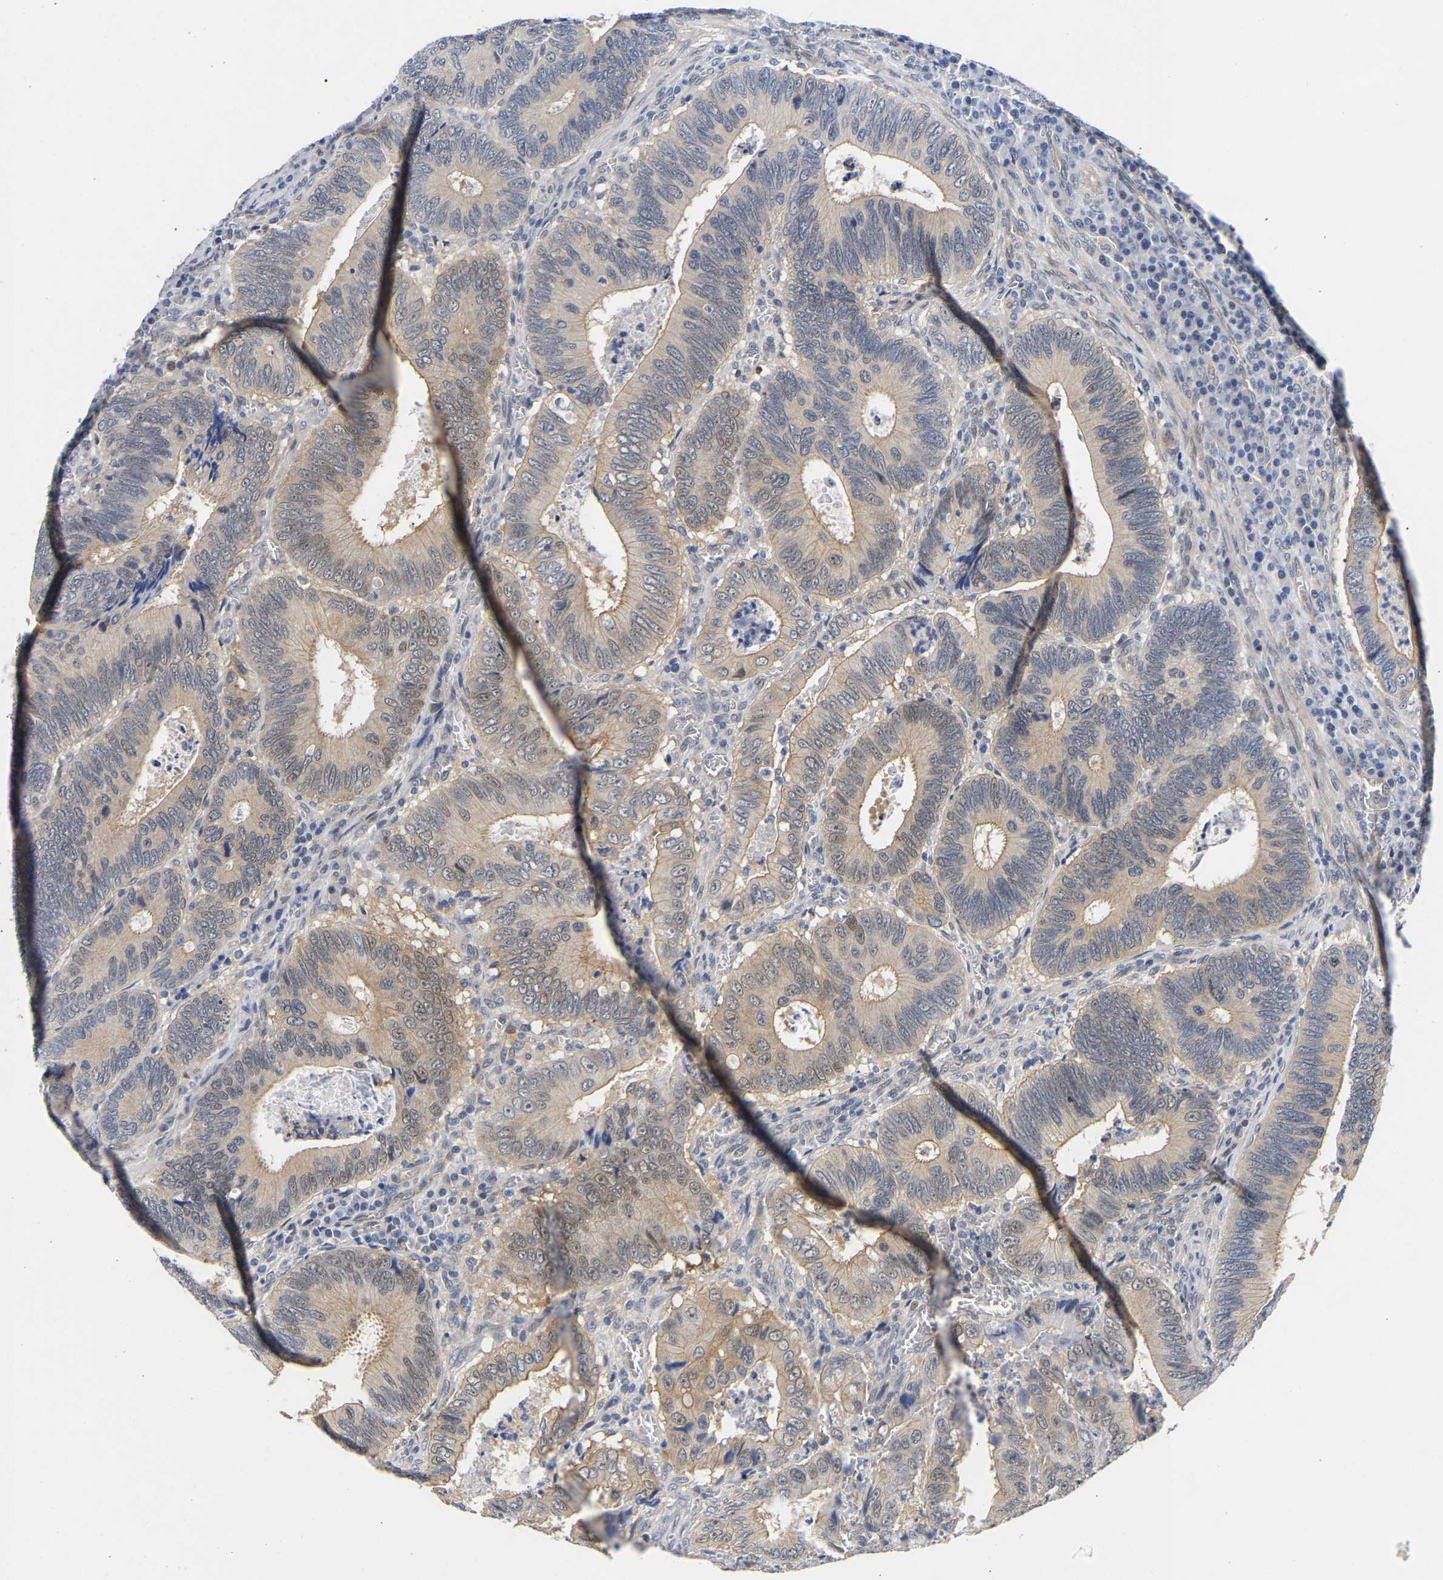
{"staining": {"intensity": "weak", "quantity": "25%-75%", "location": "cytoplasmic/membranous"}, "tissue": "colorectal cancer", "cell_type": "Tumor cells", "image_type": "cancer", "snomed": [{"axis": "morphology", "description": "Inflammation, NOS"}, {"axis": "morphology", "description": "Adenocarcinoma, NOS"}, {"axis": "topography", "description": "Colon"}], "caption": "Weak cytoplasmic/membranous protein staining is seen in about 25%-75% of tumor cells in colorectal adenocarcinoma.", "gene": "CCDC6", "patient": {"sex": "male", "age": 72}}